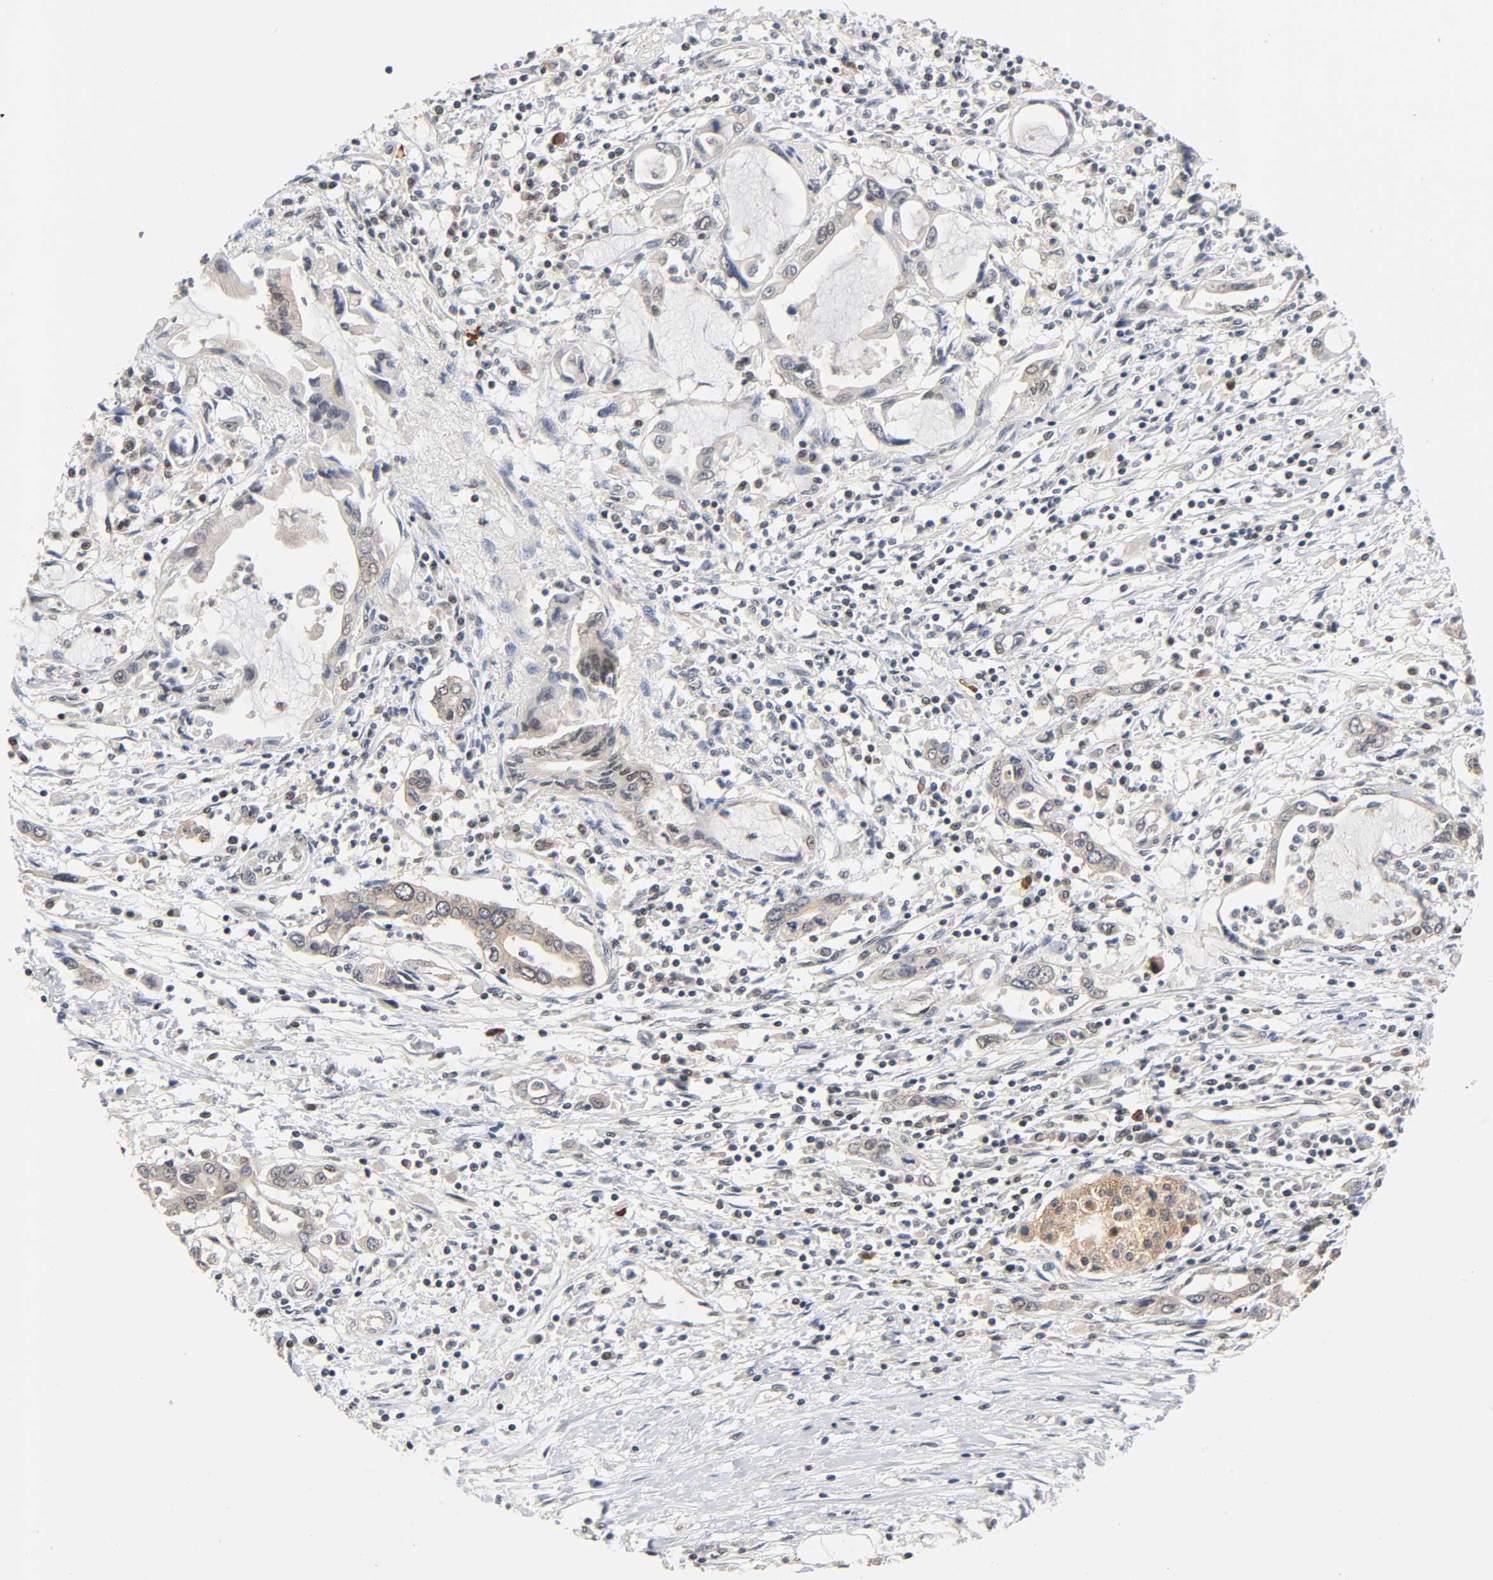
{"staining": {"intensity": "weak", "quantity": "25%-75%", "location": "cytoplasmic/membranous"}, "tissue": "pancreatic cancer", "cell_type": "Tumor cells", "image_type": "cancer", "snomed": [{"axis": "morphology", "description": "Adenocarcinoma, NOS"}, {"axis": "topography", "description": "Pancreas"}], "caption": "Human pancreatic adenocarcinoma stained with a protein marker displays weak staining in tumor cells.", "gene": "PRKAB1", "patient": {"sex": "female", "age": 57}}